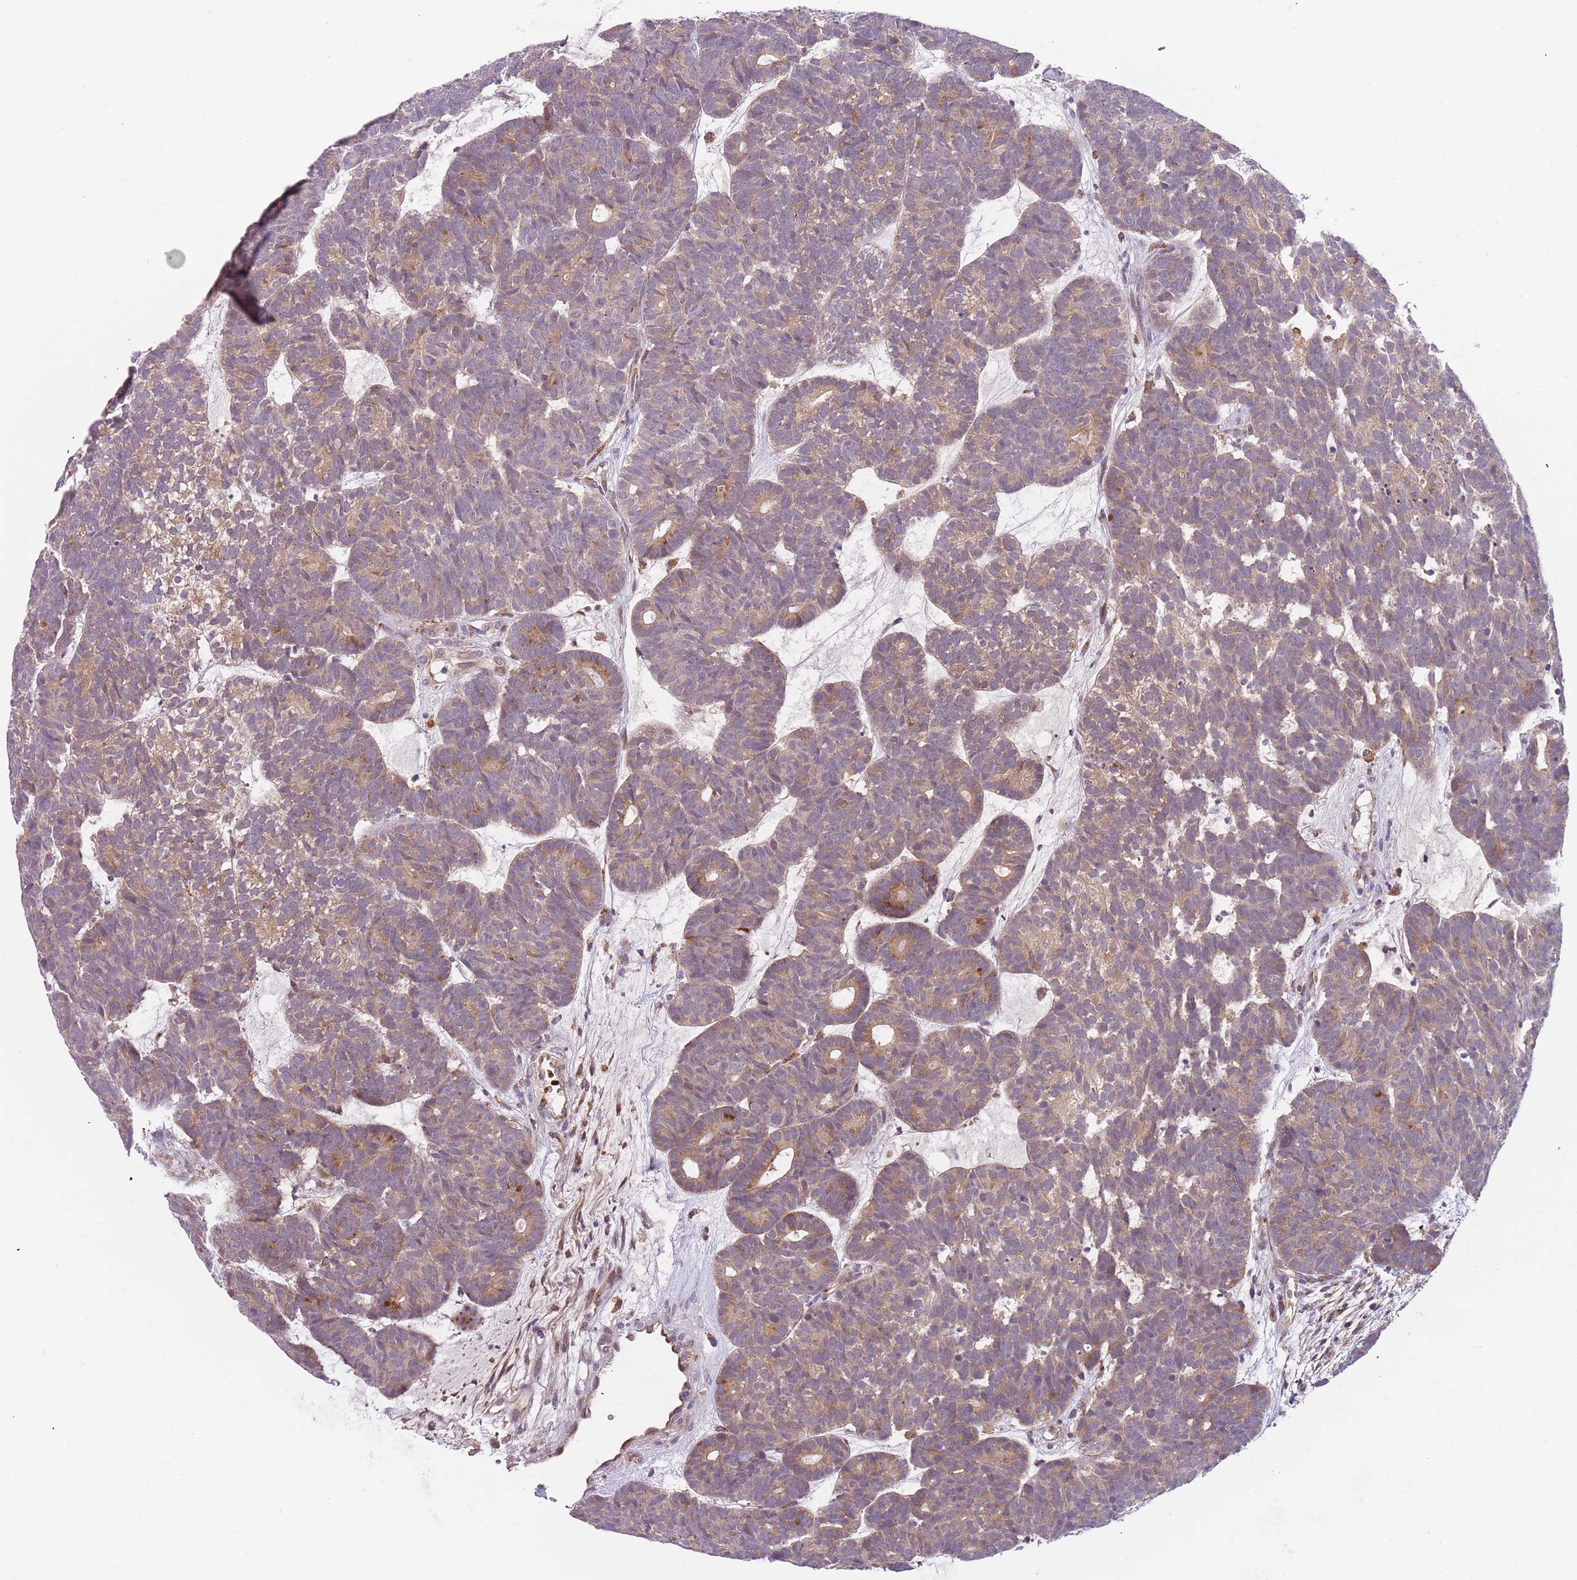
{"staining": {"intensity": "moderate", "quantity": ">75%", "location": "cytoplasmic/membranous"}, "tissue": "head and neck cancer", "cell_type": "Tumor cells", "image_type": "cancer", "snomed": [{"axis": "morphology", "description": "Adenocarcinoma, NOS"}, {"axis": "topography", "description": "Head-Neck"}], "caption": "A histopathology image of human head and neck cancer (adenocarcinoma) stained for a protein demonstrates moderate cytoplasmic/membranous brown staining in tumor cells.", "gene": "VWCE", "patient": {"sex": "female", "age": 81}}